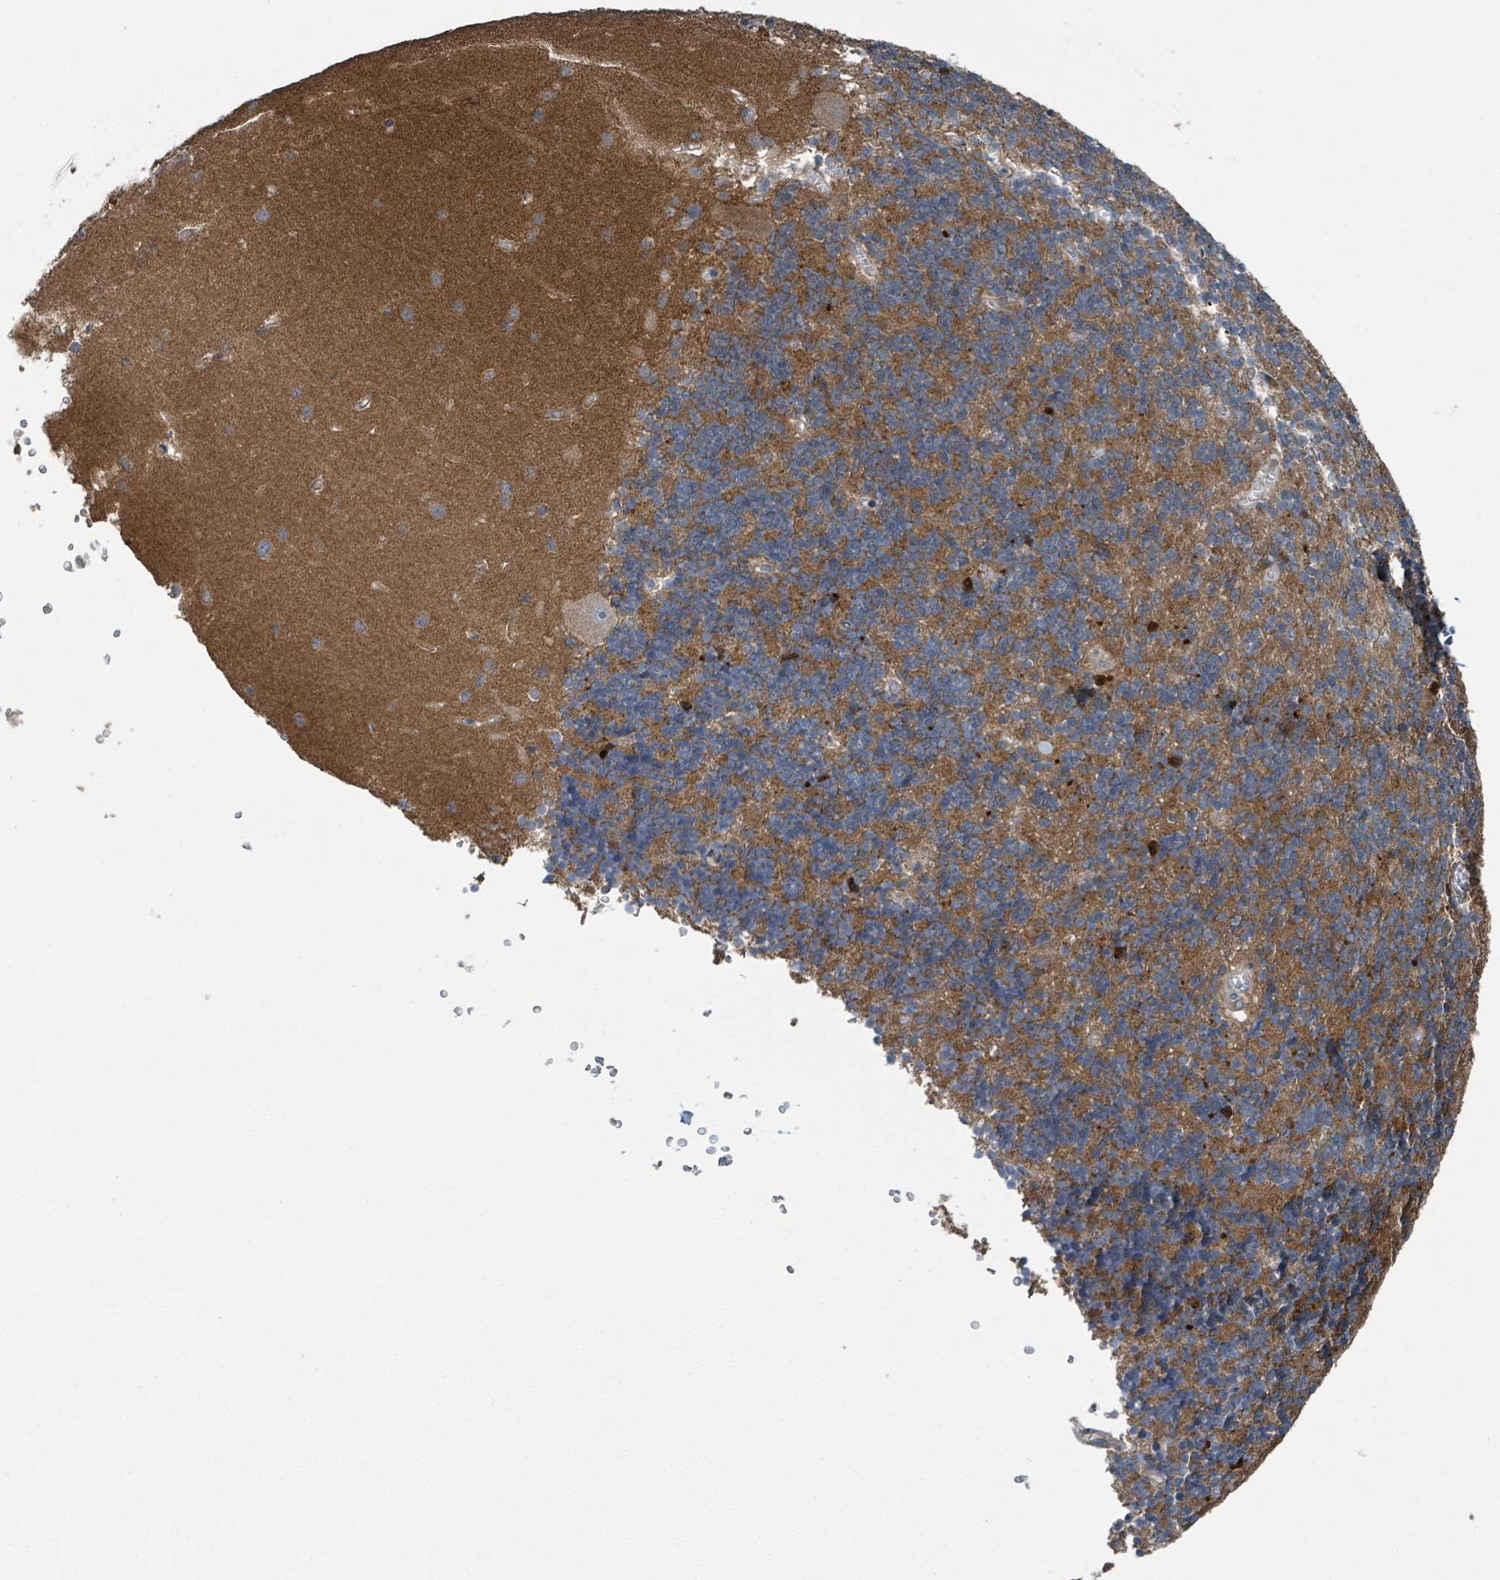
{"staining": {"intensity": "moderate", "quantity": "25%-75%", "location": "cytoplasmic/membranous"}, "tissue": "cerebellum", "cell_type": "Cells in granular layer", "image_type": "normal", "snomed": [{"axis": "morphology", "description": "Normal tissue, NOS"}, {"axis": "topography", "description": "Cerebellum"}], "caption": "A photomicrograph showing moderate cytoplasmic/membranous staining in approximately 25%-75% of cells in granular layer in normal cerebellum, as visualized by brown immunohistochemical staining.", "gene": "DIPK2A", "patient": {"sex": "male", "age": 54}}